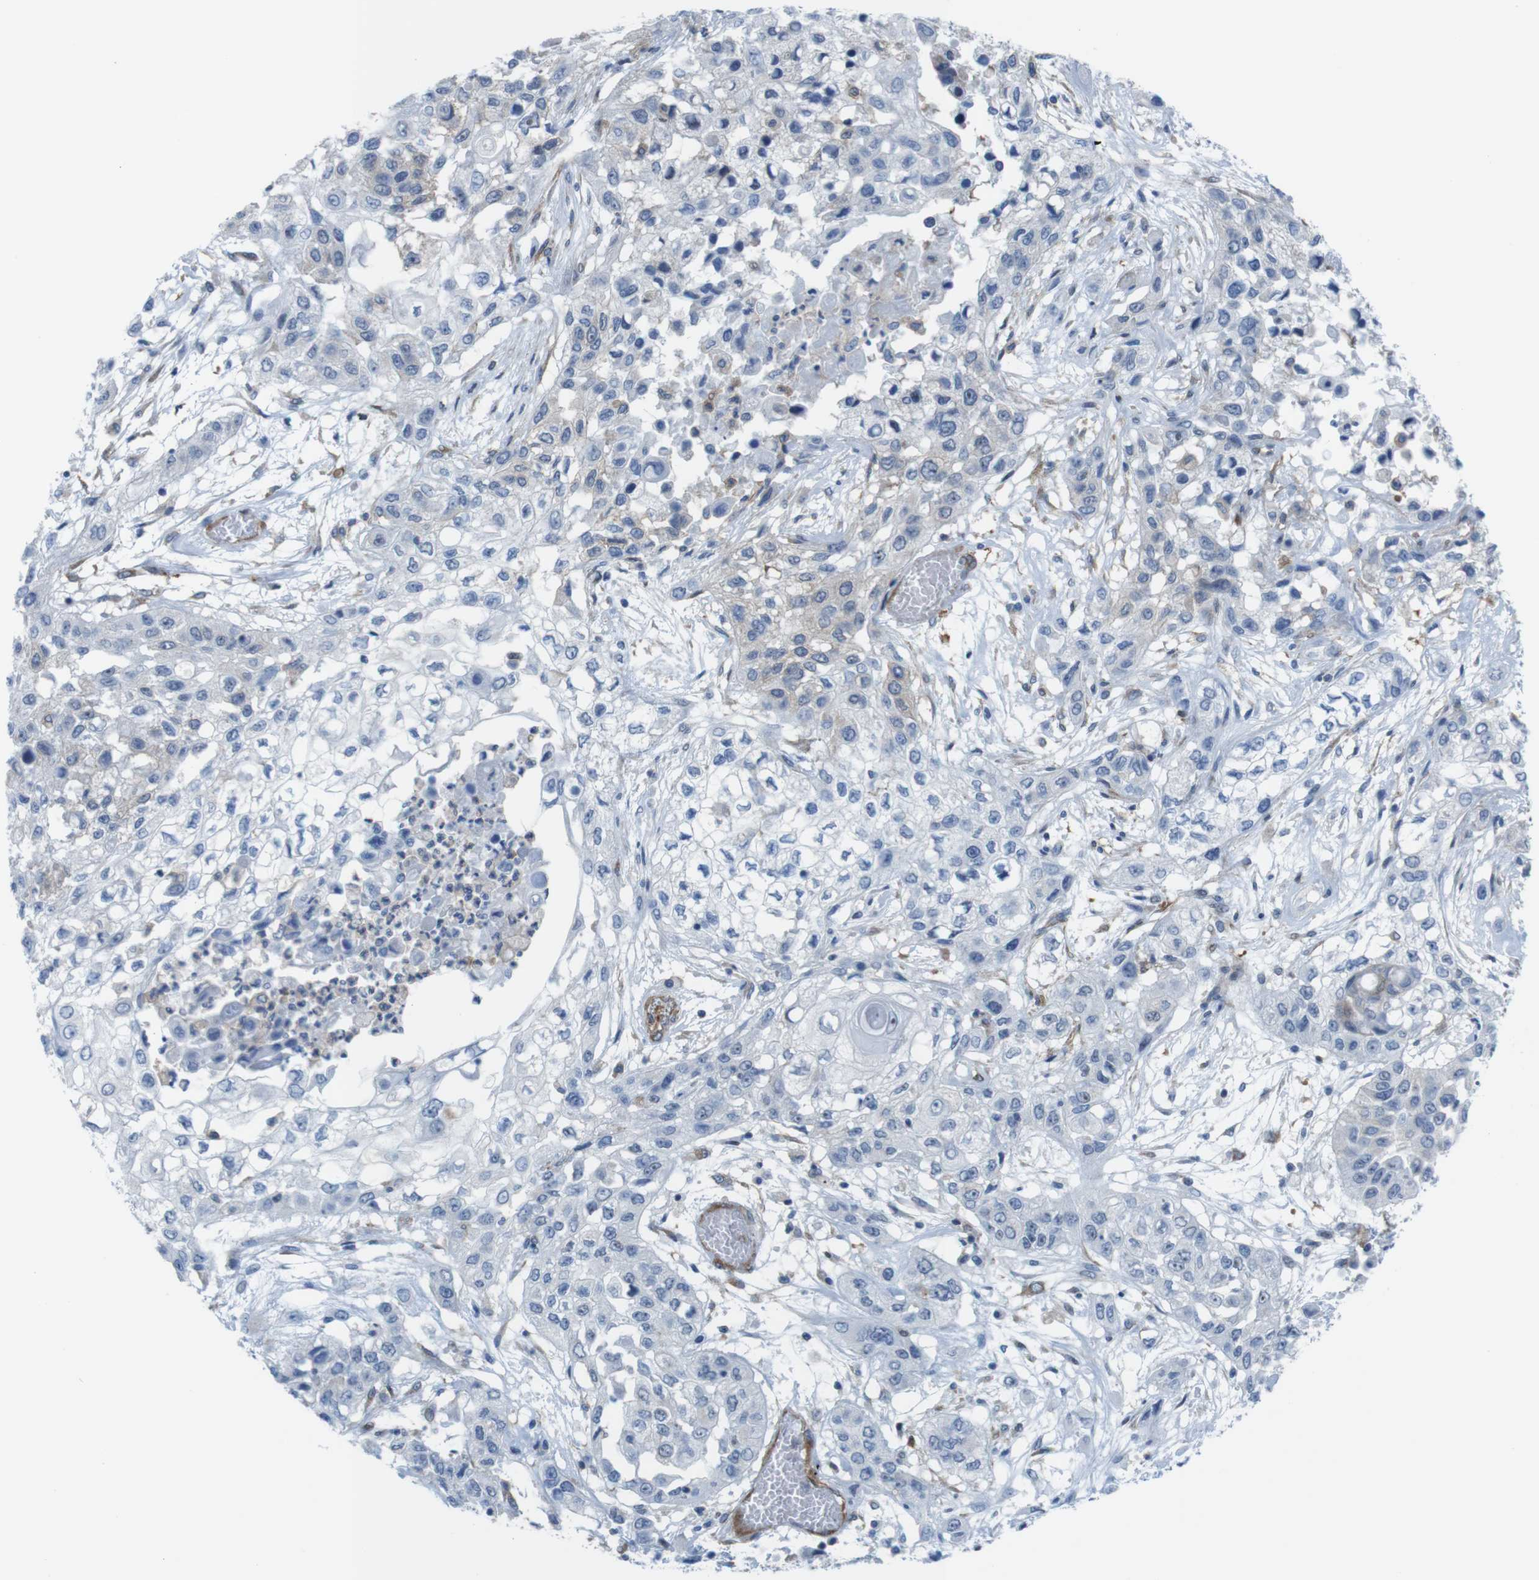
{"staining": {"intensity": "negative", "quantity": "none", "location": "none"}, "tissue": "lung cancer", "cell_type": "Tumor cells", "image_type": "cancer", "snomed": [{"axis": "morphology", "description": "Squamous cell carcinoma, NOS"}, {"axis": "topography", "description": "Lung"}], "caption": "There is no significant staining in tumor cells of squamous cell carcinoma (lung).", "gene": "DIAPH2", "patient": {"sex": "male", "age": 71}}